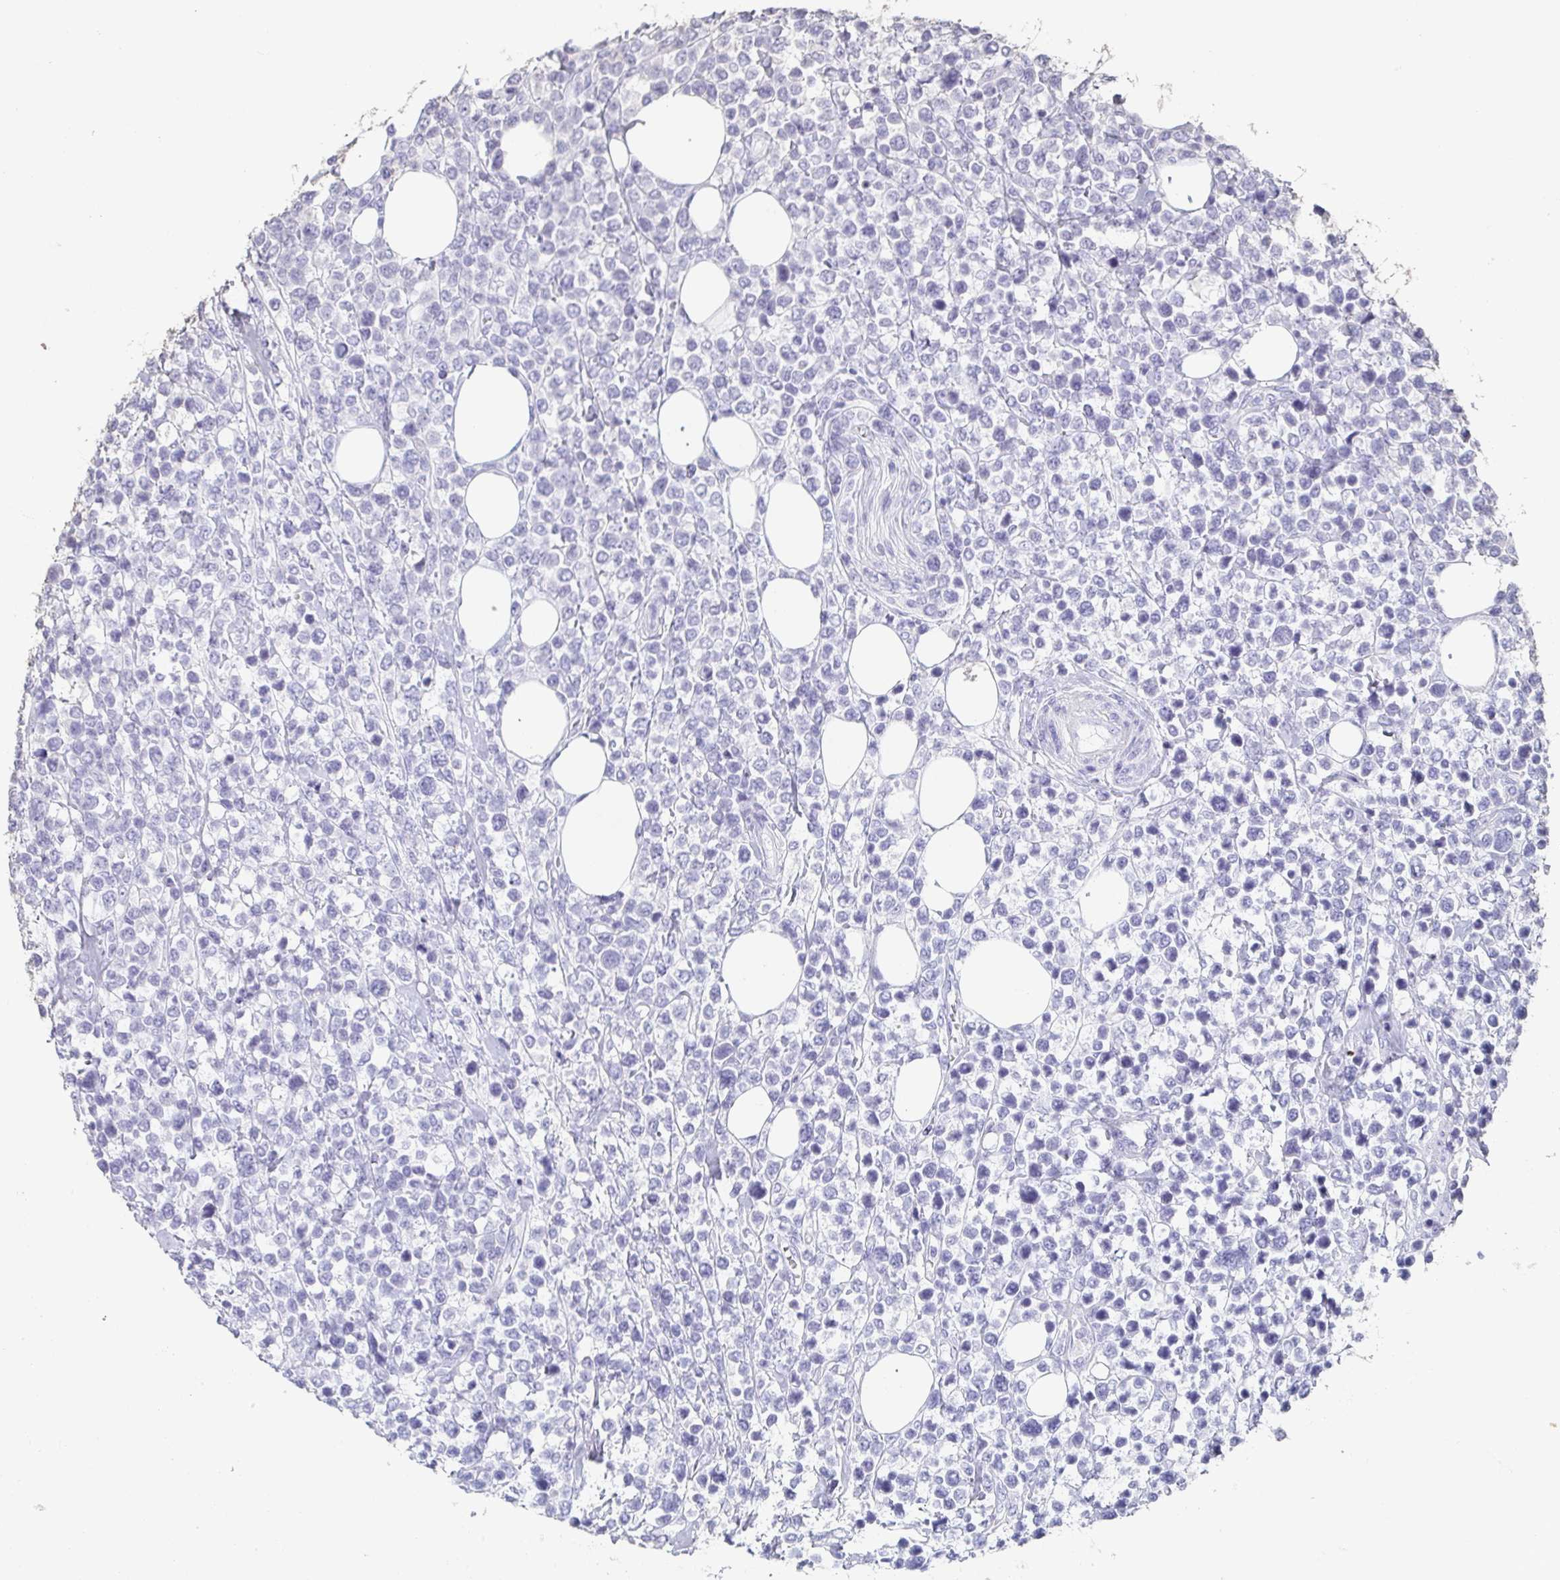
{"staining": {"intensity": "negative", "quantity": "none", "location": "none"}, "tissue": "lymphoma", "cell_type": "Tumor cells", "image_type": "cancer", "snomed": [{"axis": "morphology", "description": "Malignant lymphoma, non-Hodgkin's type, High grade"}, {"axis": "topography", "description": "Soft tissue"}], "caption": "There is no significant expression in tumor cells of lymphoma.", "gene": "BPIFA2", "patient": {"sex": "female", "age": 56}}